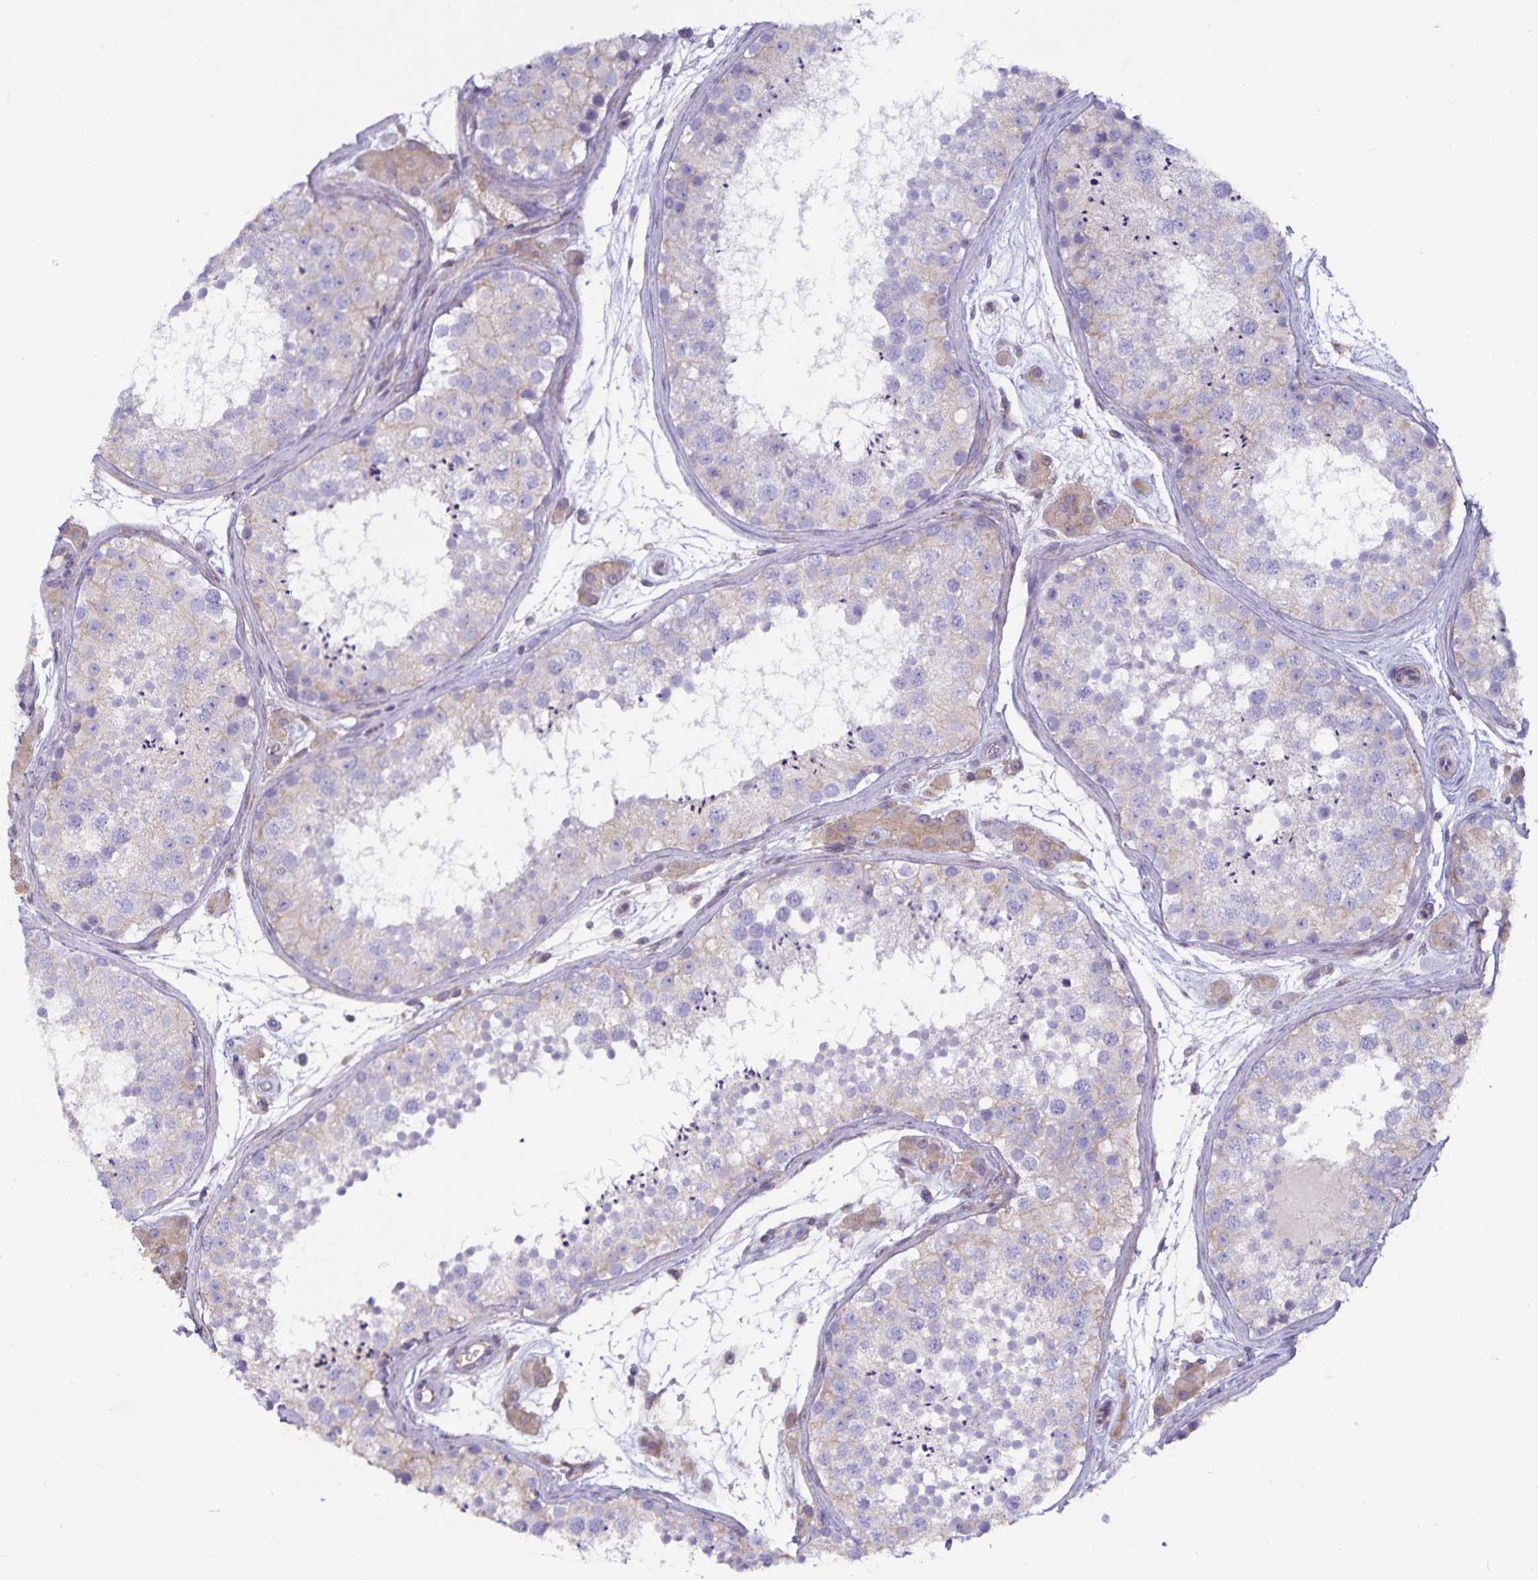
{"staining": {"intensity": "weak", "quantity": "<25%", "location": "cytoplasmic/membranous"}, "tissue": "testis", "cell_type": "Cells in seminiferous ducts", "image_type": "normal", "snomed": [{"axis": "morphology", "description": "Normal tissue, NOS"}, {"axis": "topography", "description": "Testis"}], "caption": "High power microscopy image of an IHC micrograph of unremarkable testis, revealing no significant expression in cells in seminiferous ducts. The staining was performed using DAB (3,3'-diaminobenzidine) to visualize the protein expression in brown, while the nuclei were stained in blue with hematoxylin (Magnification: 20x).", "gene": "FAM120A", "patient": {"sex": "male", "age": 41}}